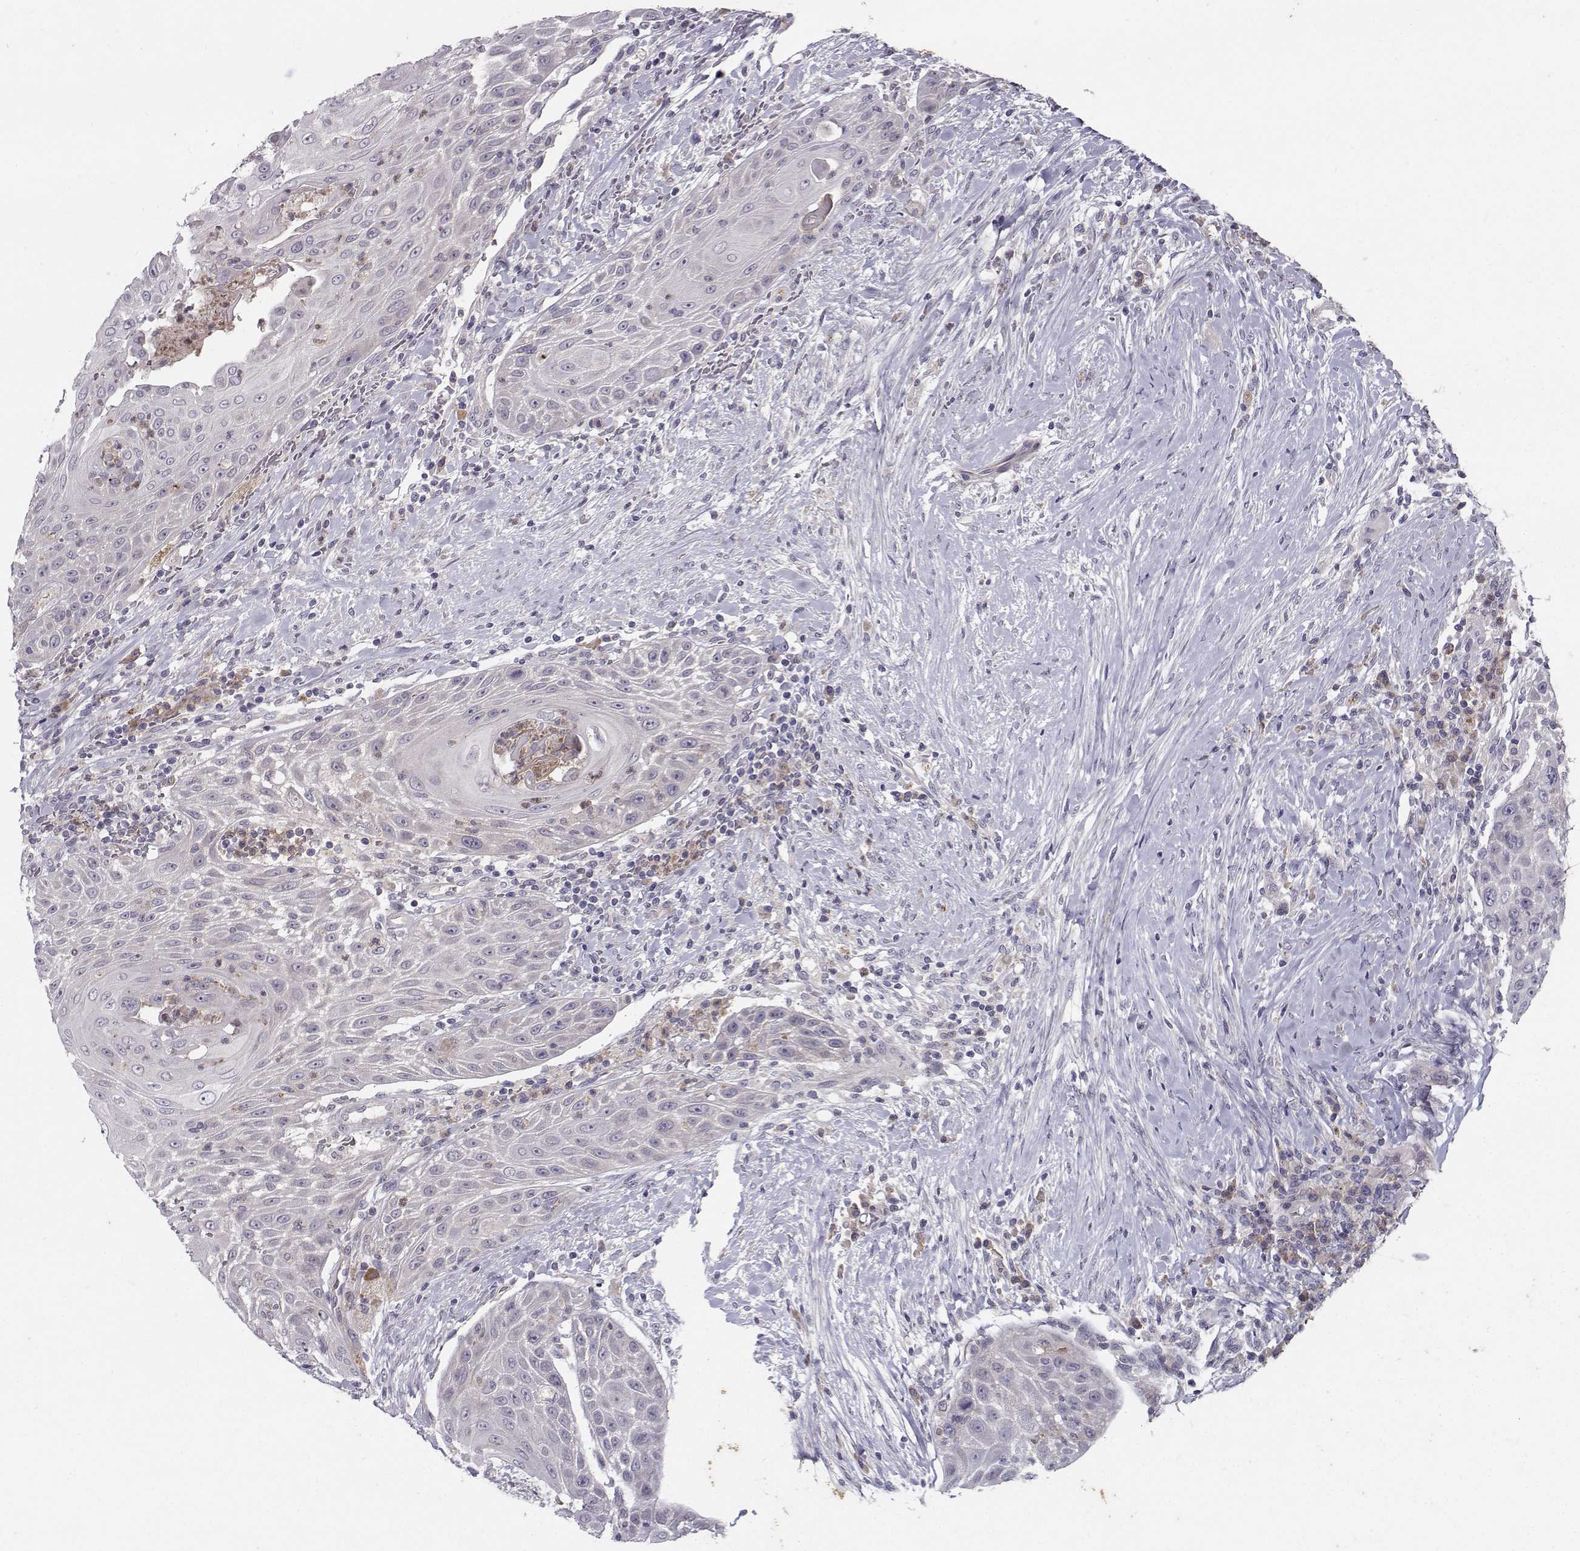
{"staining": {"intensity": "negative", "quantity": "none", "location": "none"}, "tissue": "head and neck cancer", "cell_type": "Tumor cells", "image_type": "cancer", "snomed": [{"axis": "morphology", "description": "Squamous cell carcinoma, NOS"}, {"axis": "topography", "description": "Head-Neck"}], "caption": "Immunohistochemistry (IHC) micrograph of human squamous cell carcinoma (head and neck) stained for a protein (brown), which reveals no positivity in tumor cells. The staining was performed using DAB (3,3'-diaminobenzidine) to visualize the protein expression in brown, while the nuclei were stained in blue with hematoxylin (Magnification: 20x).", "gene": "OPRD1", "patient": {"sex": "male", "age": 69}}